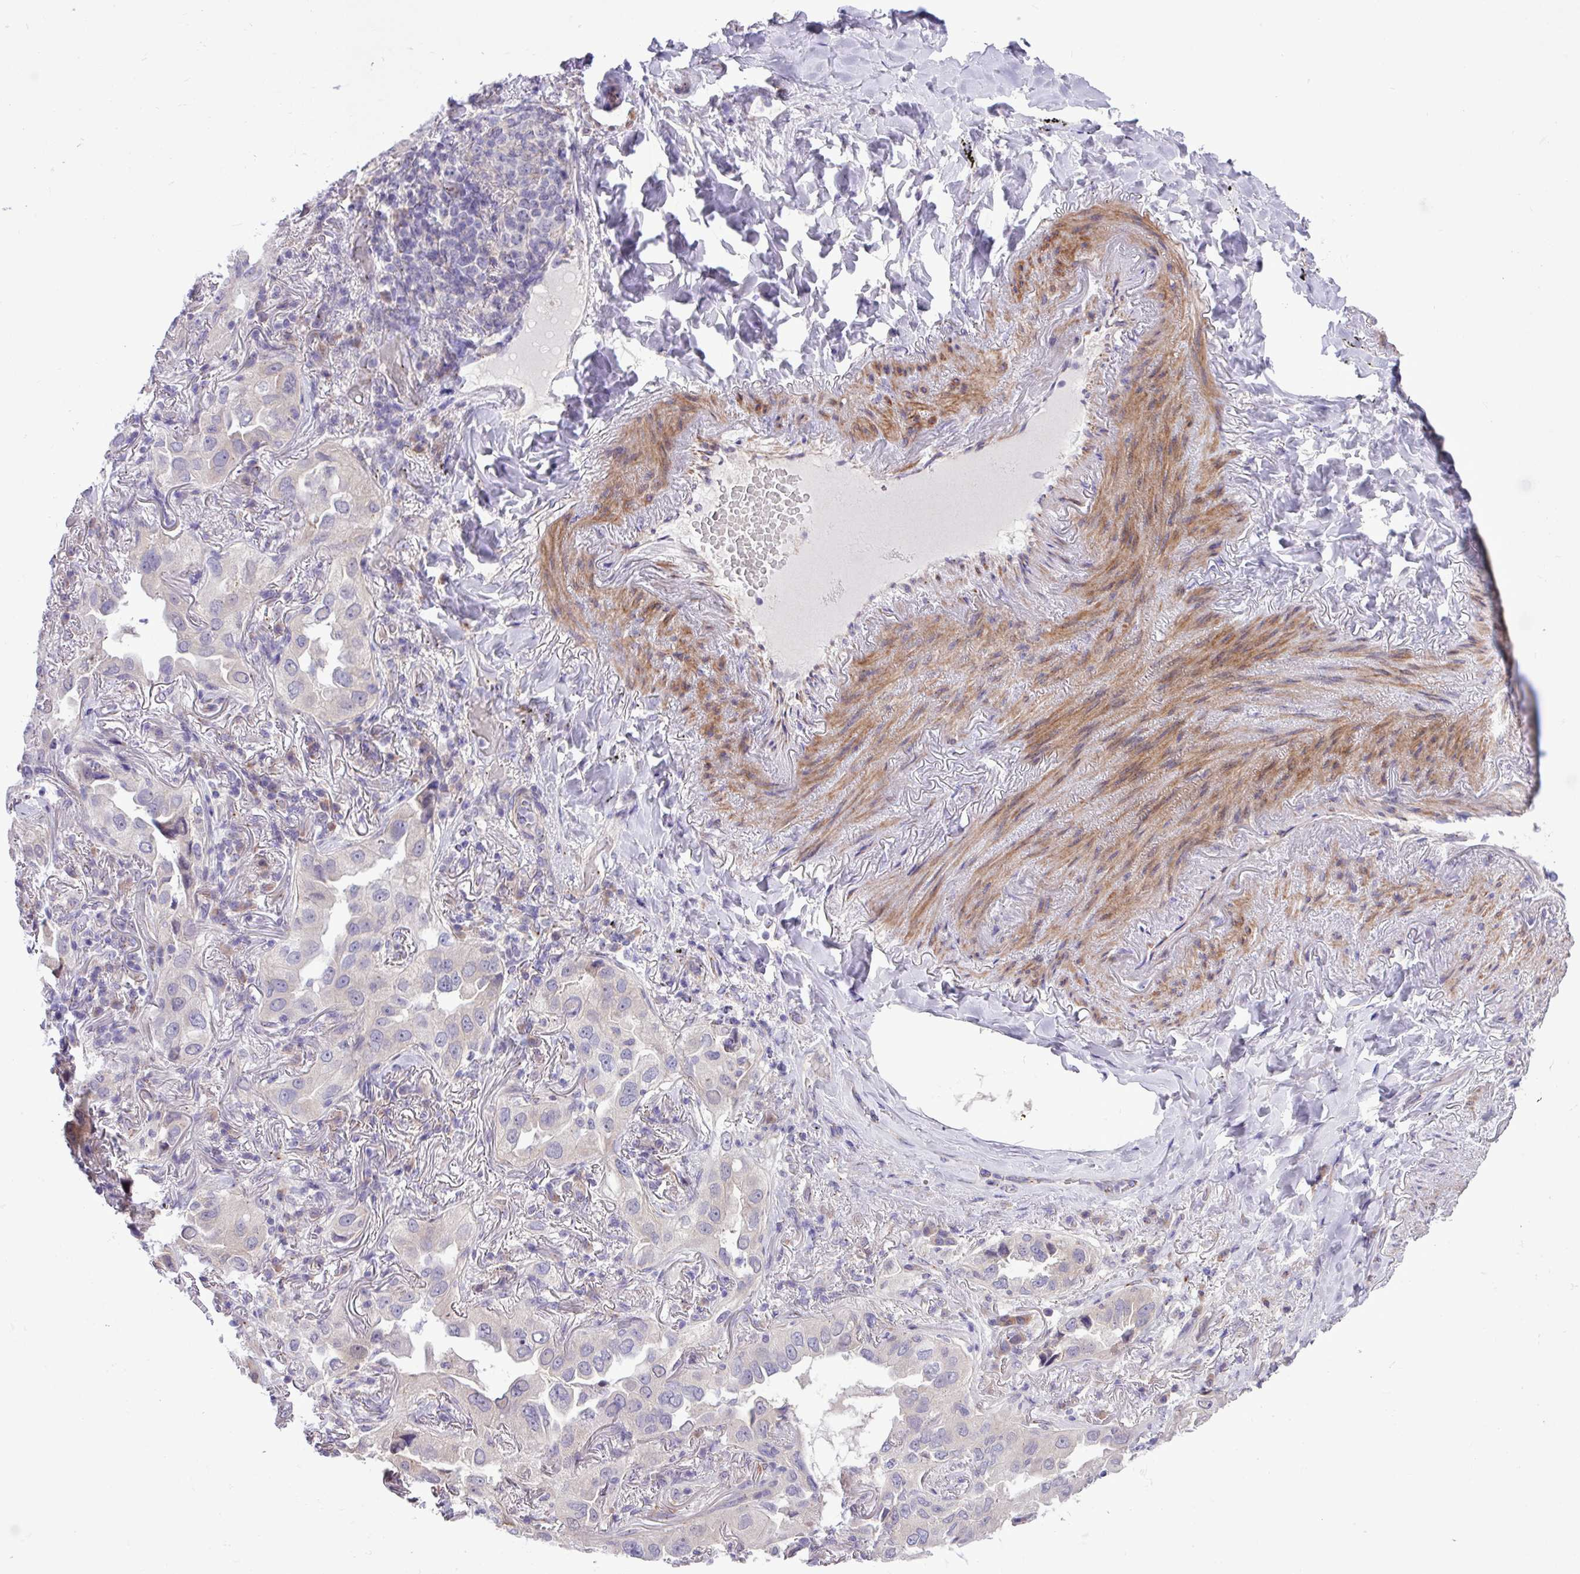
{"staining": {"intensity": "negative", "quantity": "none", "location": "none"}, "tissue": "lung cancer", "cell_type": "Tumor cells", "image_type": "cancer", "snomed": [{"axis": "morphology", "description": "Adenocarcinoma, NOS"}, {"axis": "topography", "description": "Lung"}], "caption": "This is a photomicrograph of immunohistochemistry staining of adenocarcinoma (lung), which shows no expression in tumor cells.", "gene": "SPINK8", "patient": {"sex": "female", "age": 69}}